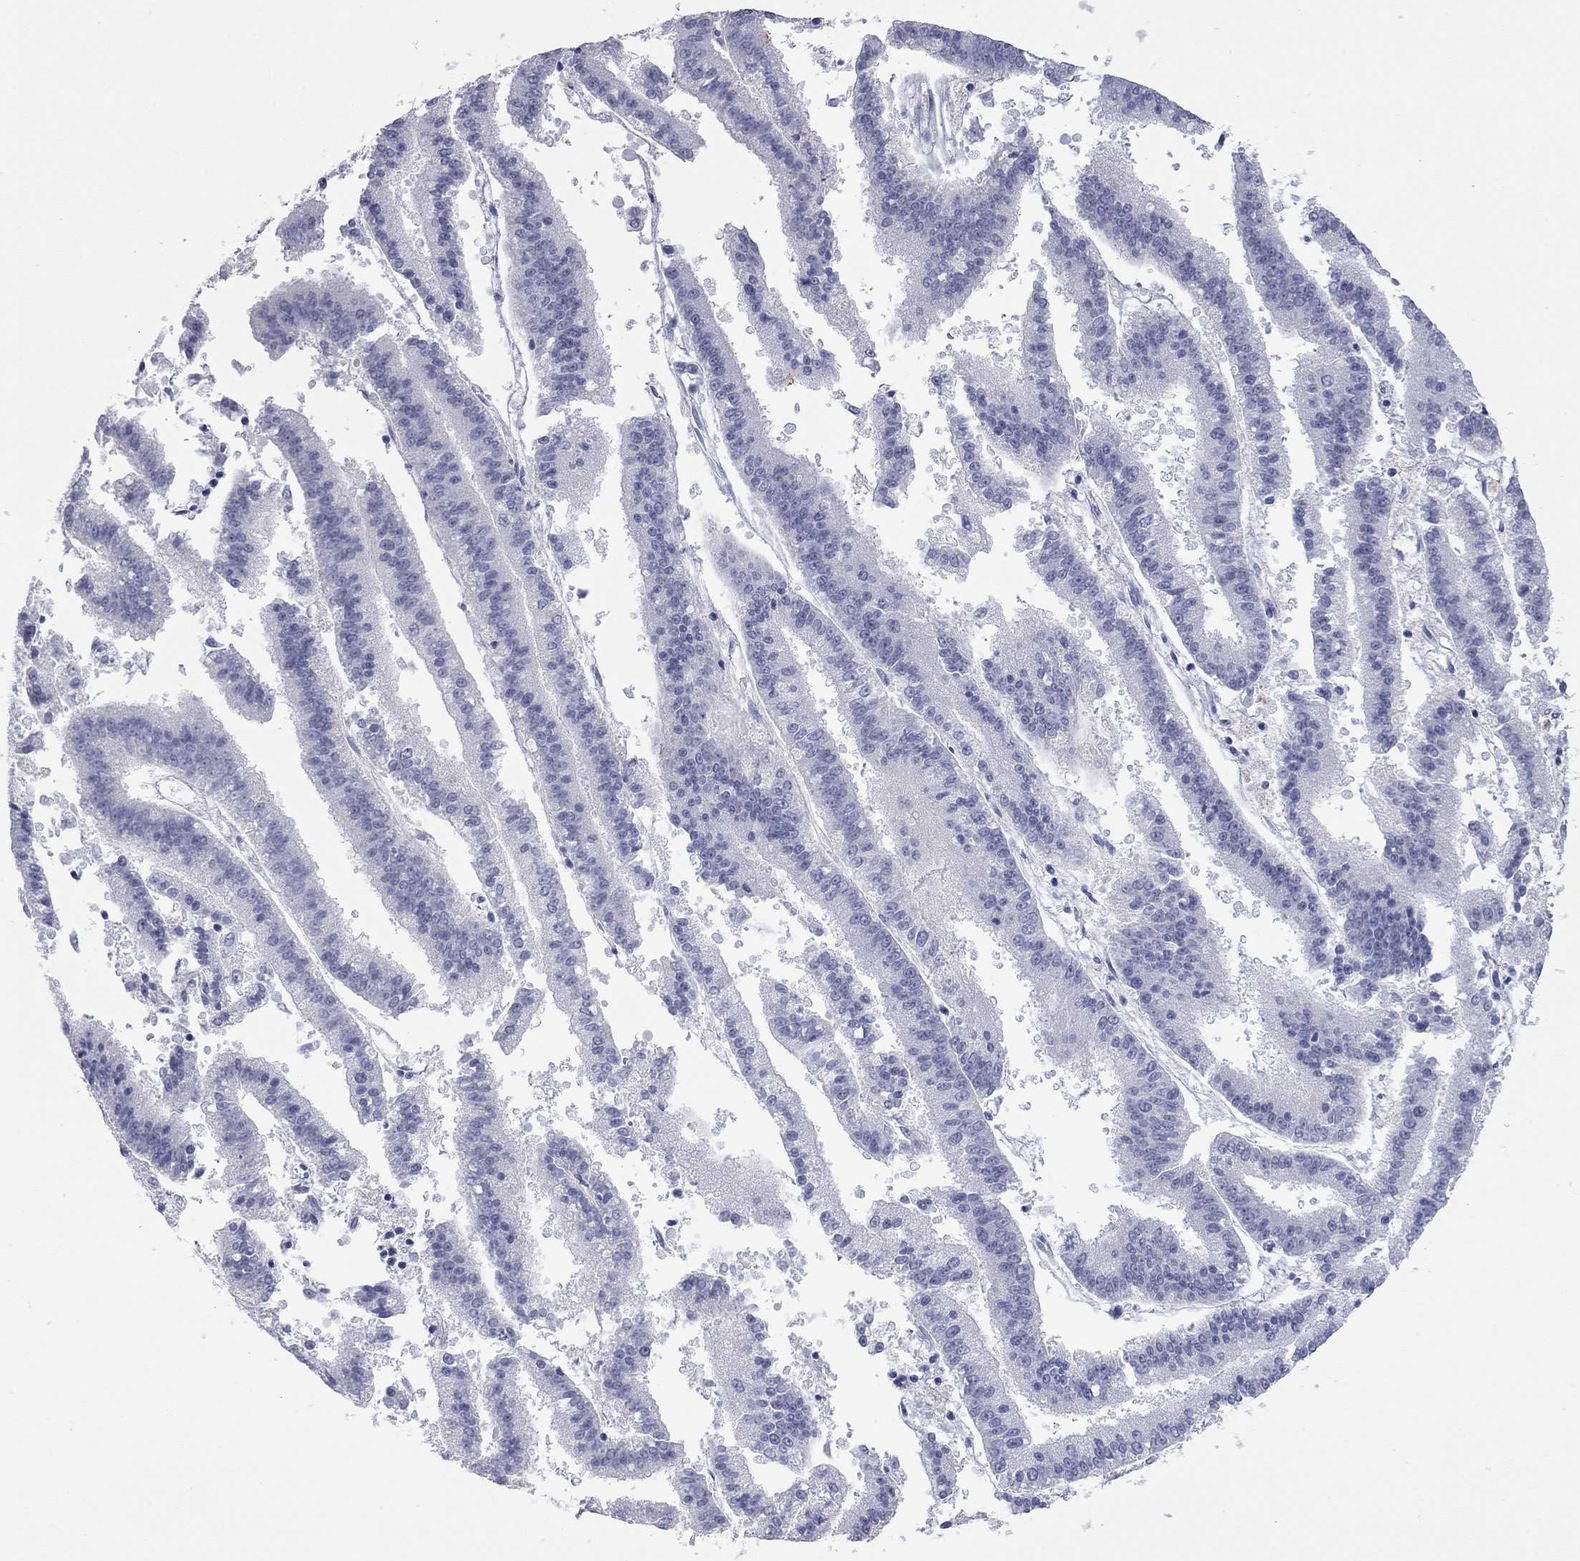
{"staining": {"intensity": "negative", "quantity": "none", "location": "none"}, "tissue": "endometrial cancer", "cell_type": "Tumor cells", "image_type": "cancer", "snomed": [{"axis": "morphology", "description": "Adenocarcinoma, NOS"}, {"axis": "topography", "description": "Endometrium"}], "caption": "Protein analysis of endometrial adenocarcinoma displays no significant positivity in tumor cells.", "gene": "AK8", "patient": {"sex": "female", "age": 66}}